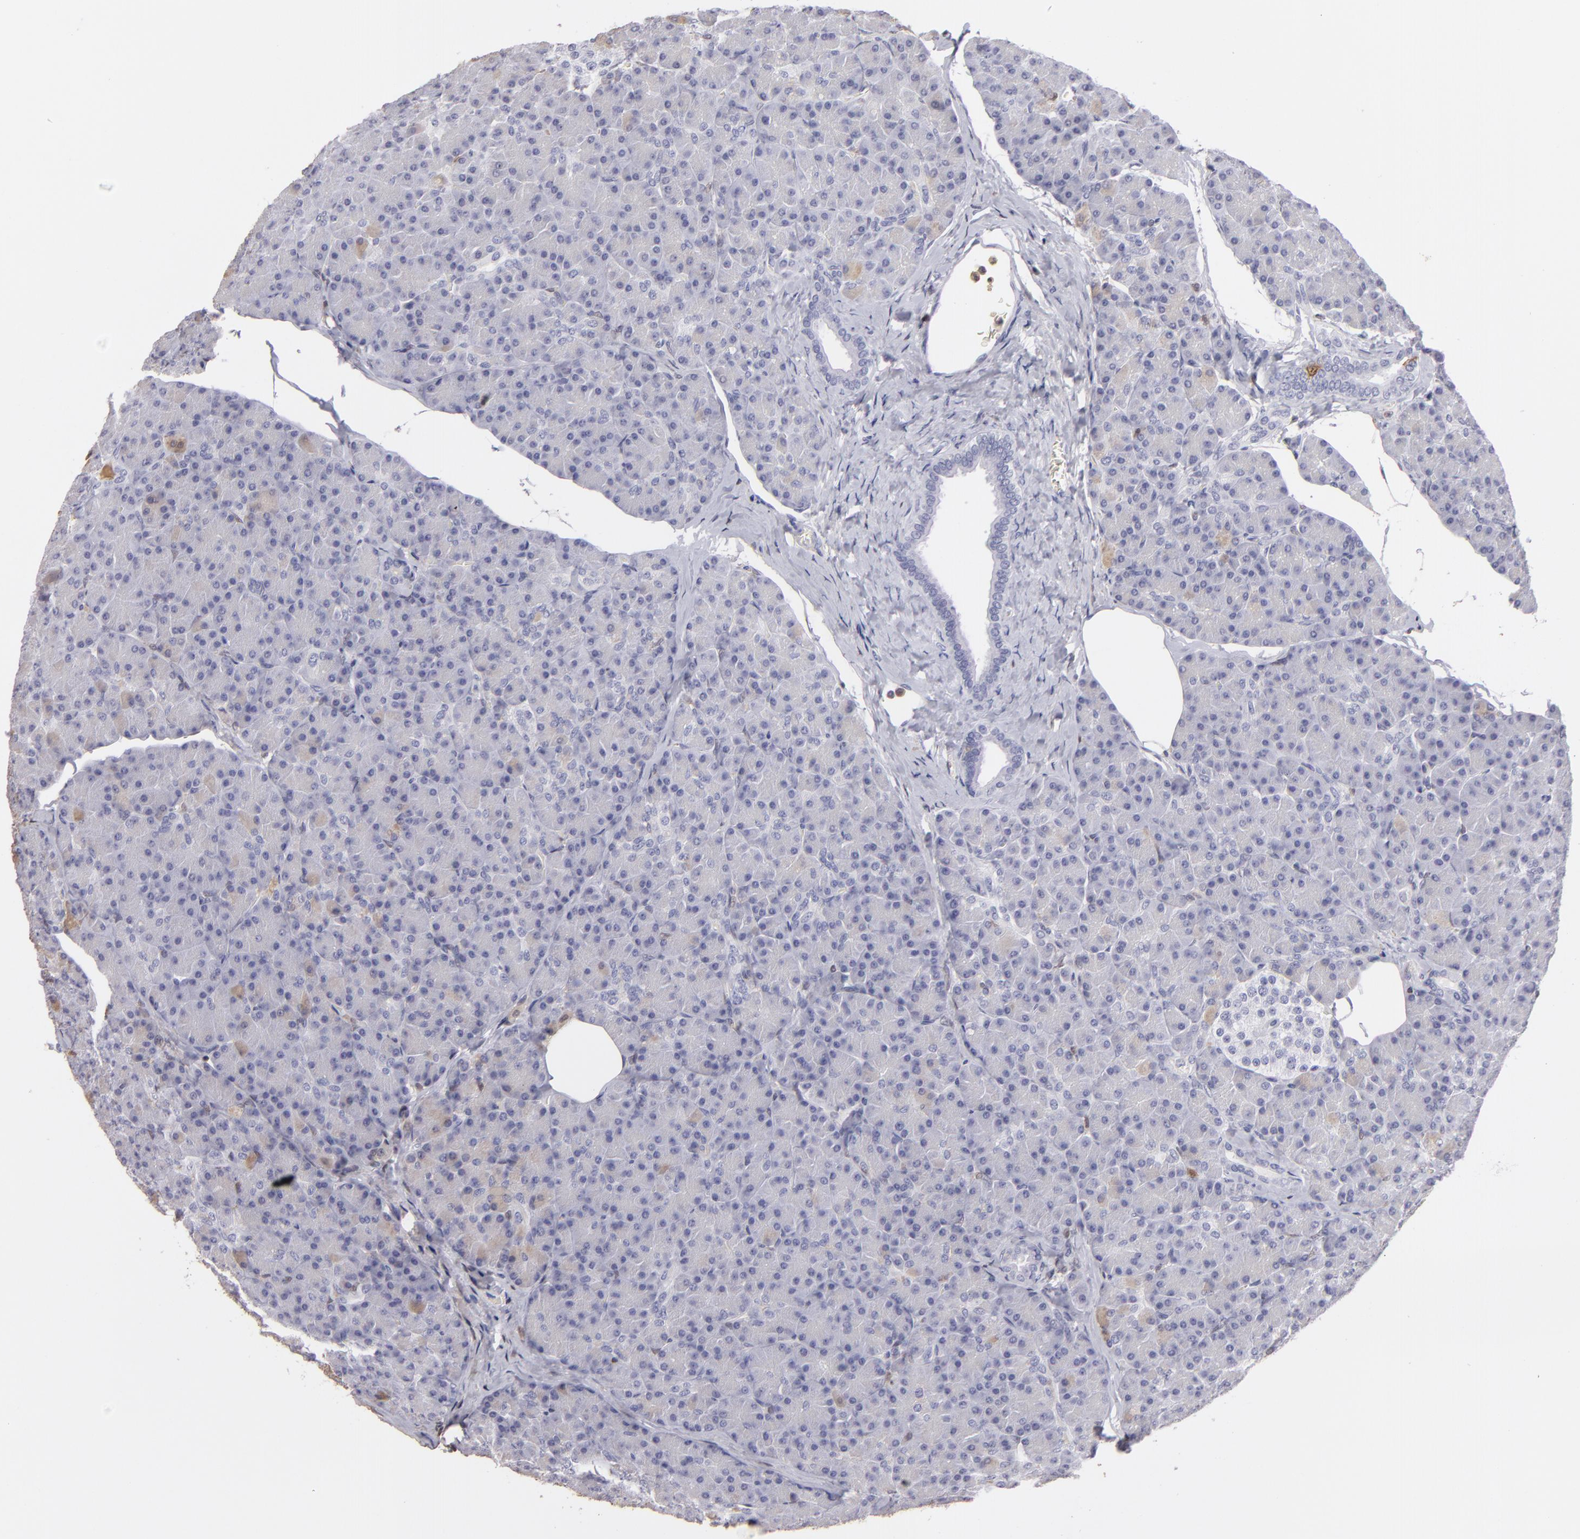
{"staining": {"intensity": "negative", "quantity": "none", "location": "none"}, "tissue": "pancreas", "cell_type": "Exocrine glandular cells", "image_type": "normal", "snomed": [{"axis": "morphology", "description": "Normal tissue, NOS"}, {"axis": "topography", "description": "Pancreas"}], "caption": "Micrograph shows no protein positivity in exocrine glandular cells of unremarkable pancreas. Nuclei are stained in blue.", "gene": "S100A2", "patient": {"sex": "female", "age": 43}}